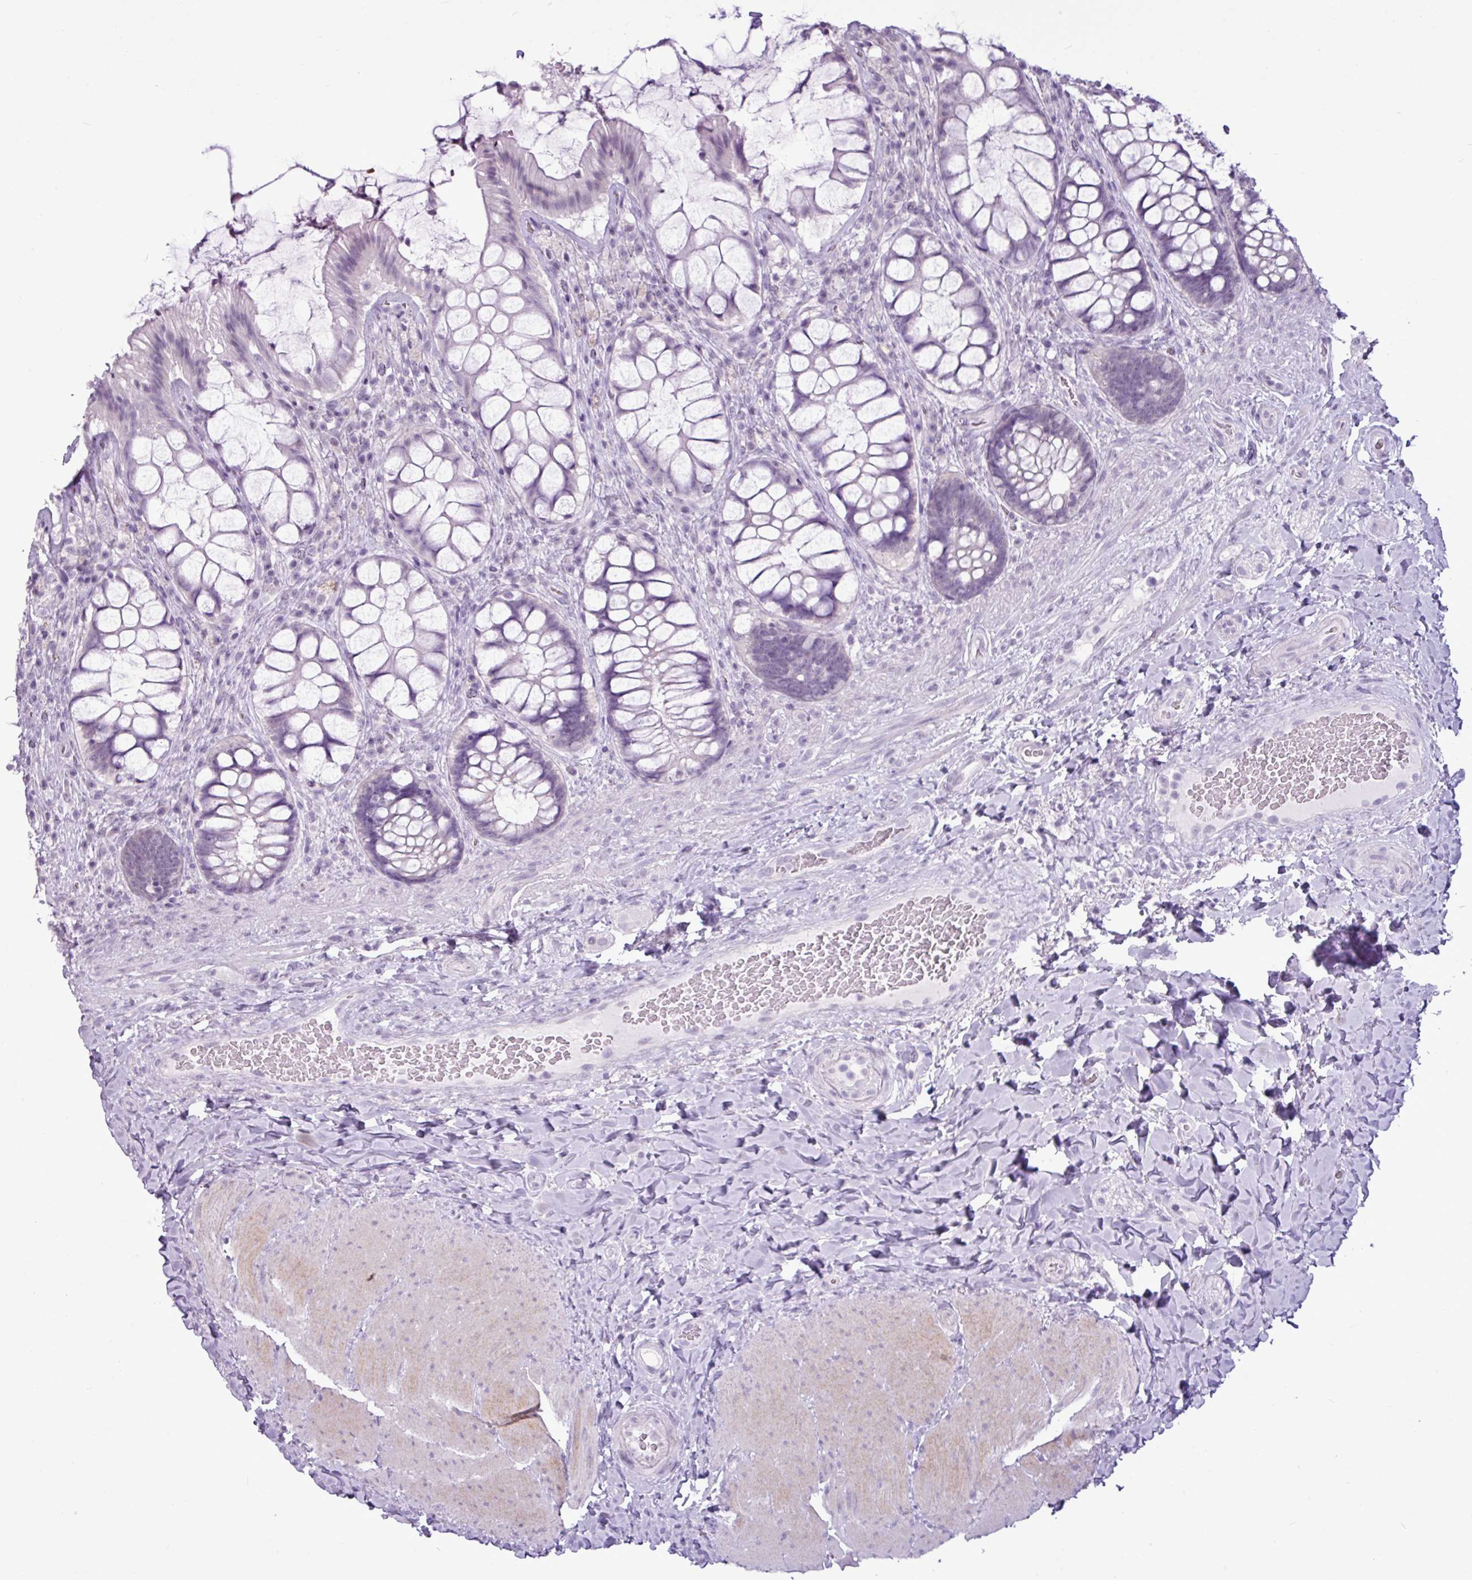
{"staining": {"intensity": "negative", "quantity": "none", "location": "none"}, "tissue": "rectum", "cell_type": "Glandular cells", "image_type": "normal", "snomed": [{"axis": "morphology", "description": "Normal tissue, NOS"}, {"axis": "topography", "description": "Rectum"}], "caption": "Glandular cells show no significant staining in benign rectum. (DAB (3,3'-diaminobenzidine) immunohistochemistry, high magnification).", "gene": "AMY2A", "patient": {"sex": "female", "age": 58}}